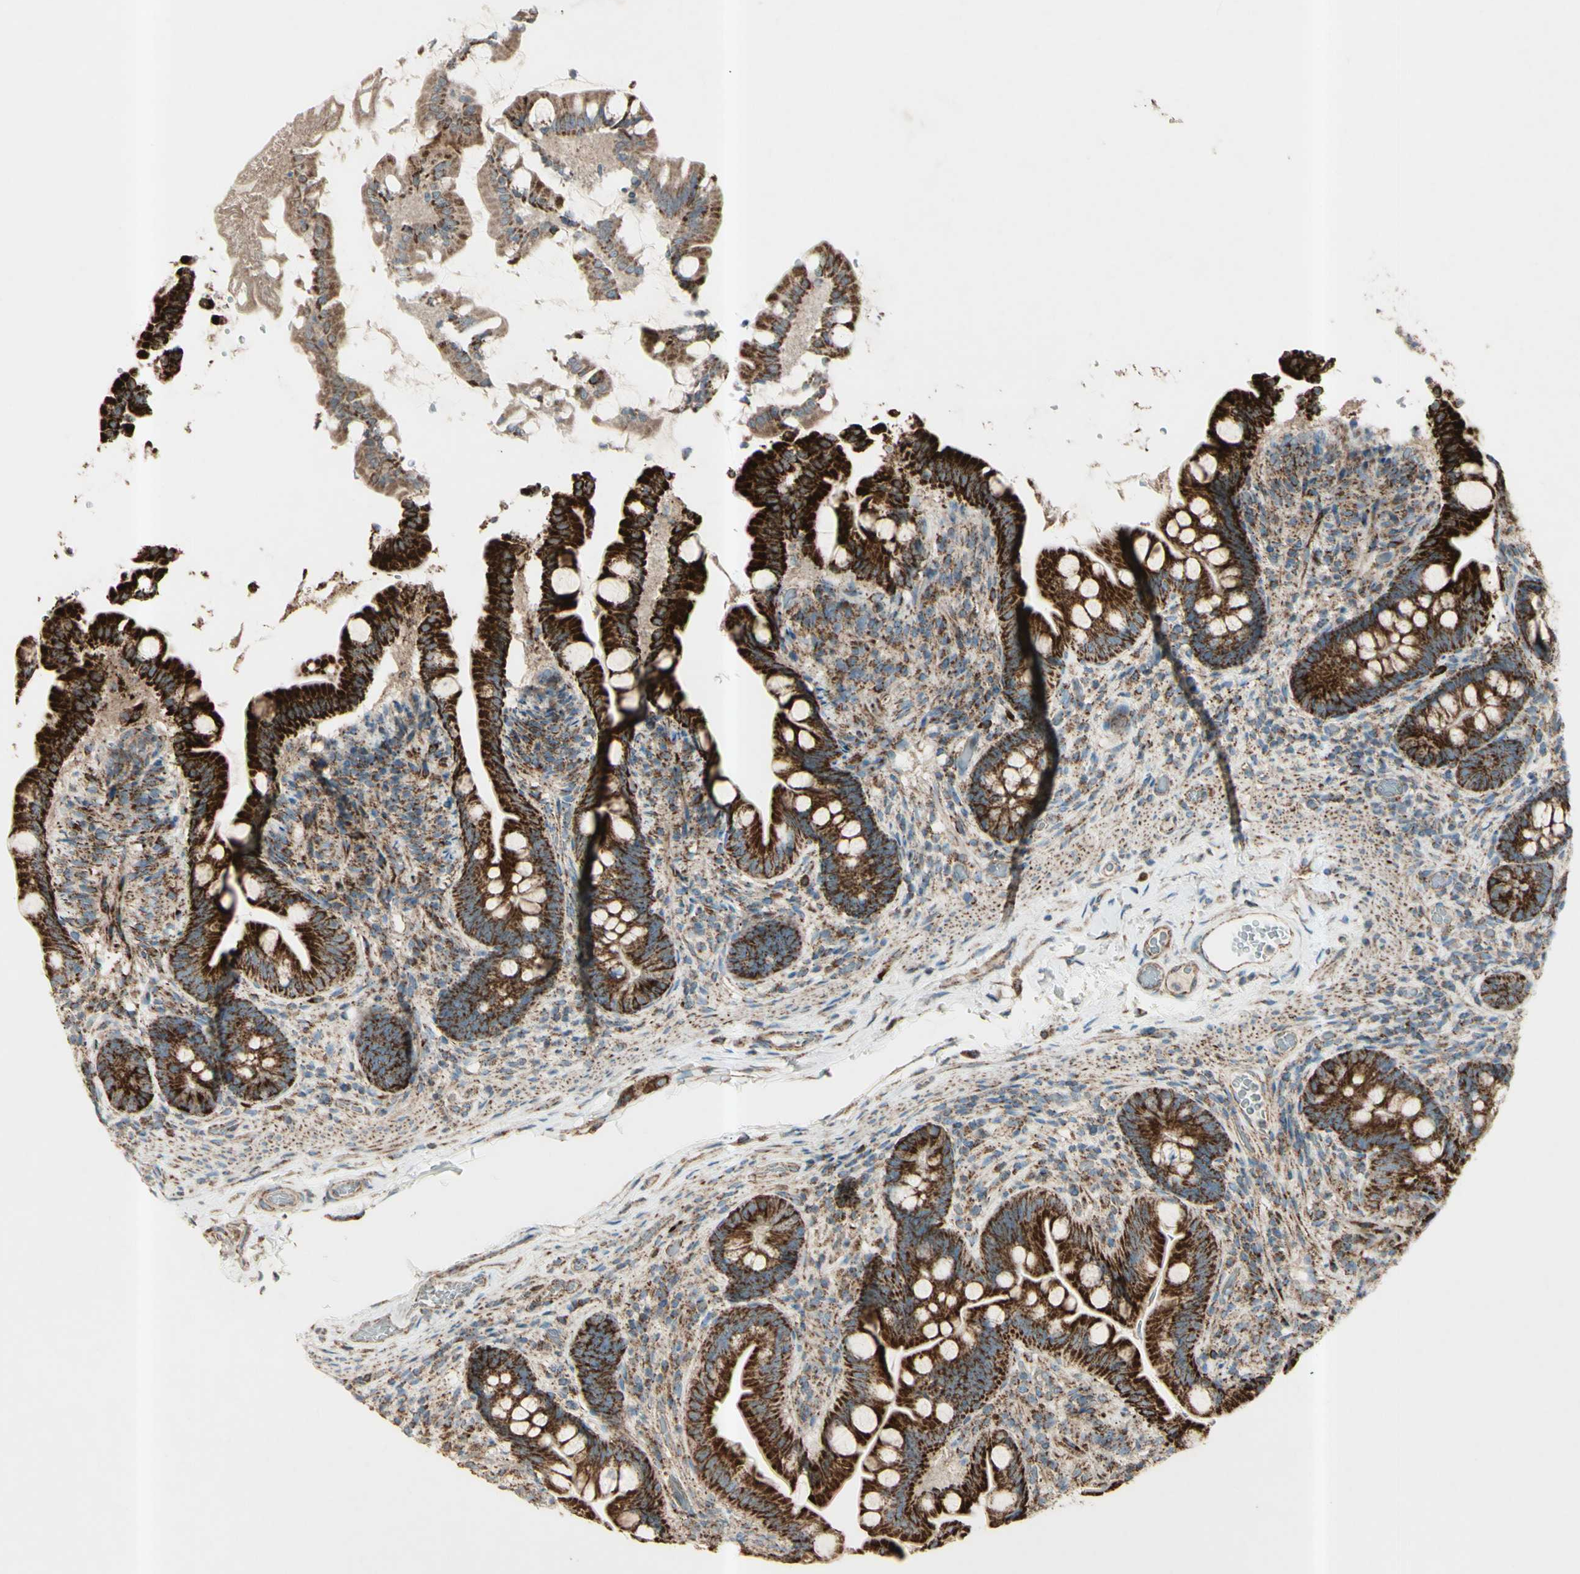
{"staining": {"intensity": "strong", "quantity": ">75%", "location": "cytoplasmic/membranous"}, "tissue": "small intestine", "cell_type": "Glandular cells", "image_type": "normal", "snomed": [{"axis": "morphology", "description": "Normal tissue, NOS"}, {"axis": "topography", "description": "Small intestine"}], "caption": "IHC (DAB) staining of benign small intestine reveals strong cytoplasmic/membranous protein expression in approximately >75% of glandular cells. (Brightfield microscopy of DAB IHC at high magnification).", "gene": "RHOT1", "patient": {"sex": "female", "age": 56}}